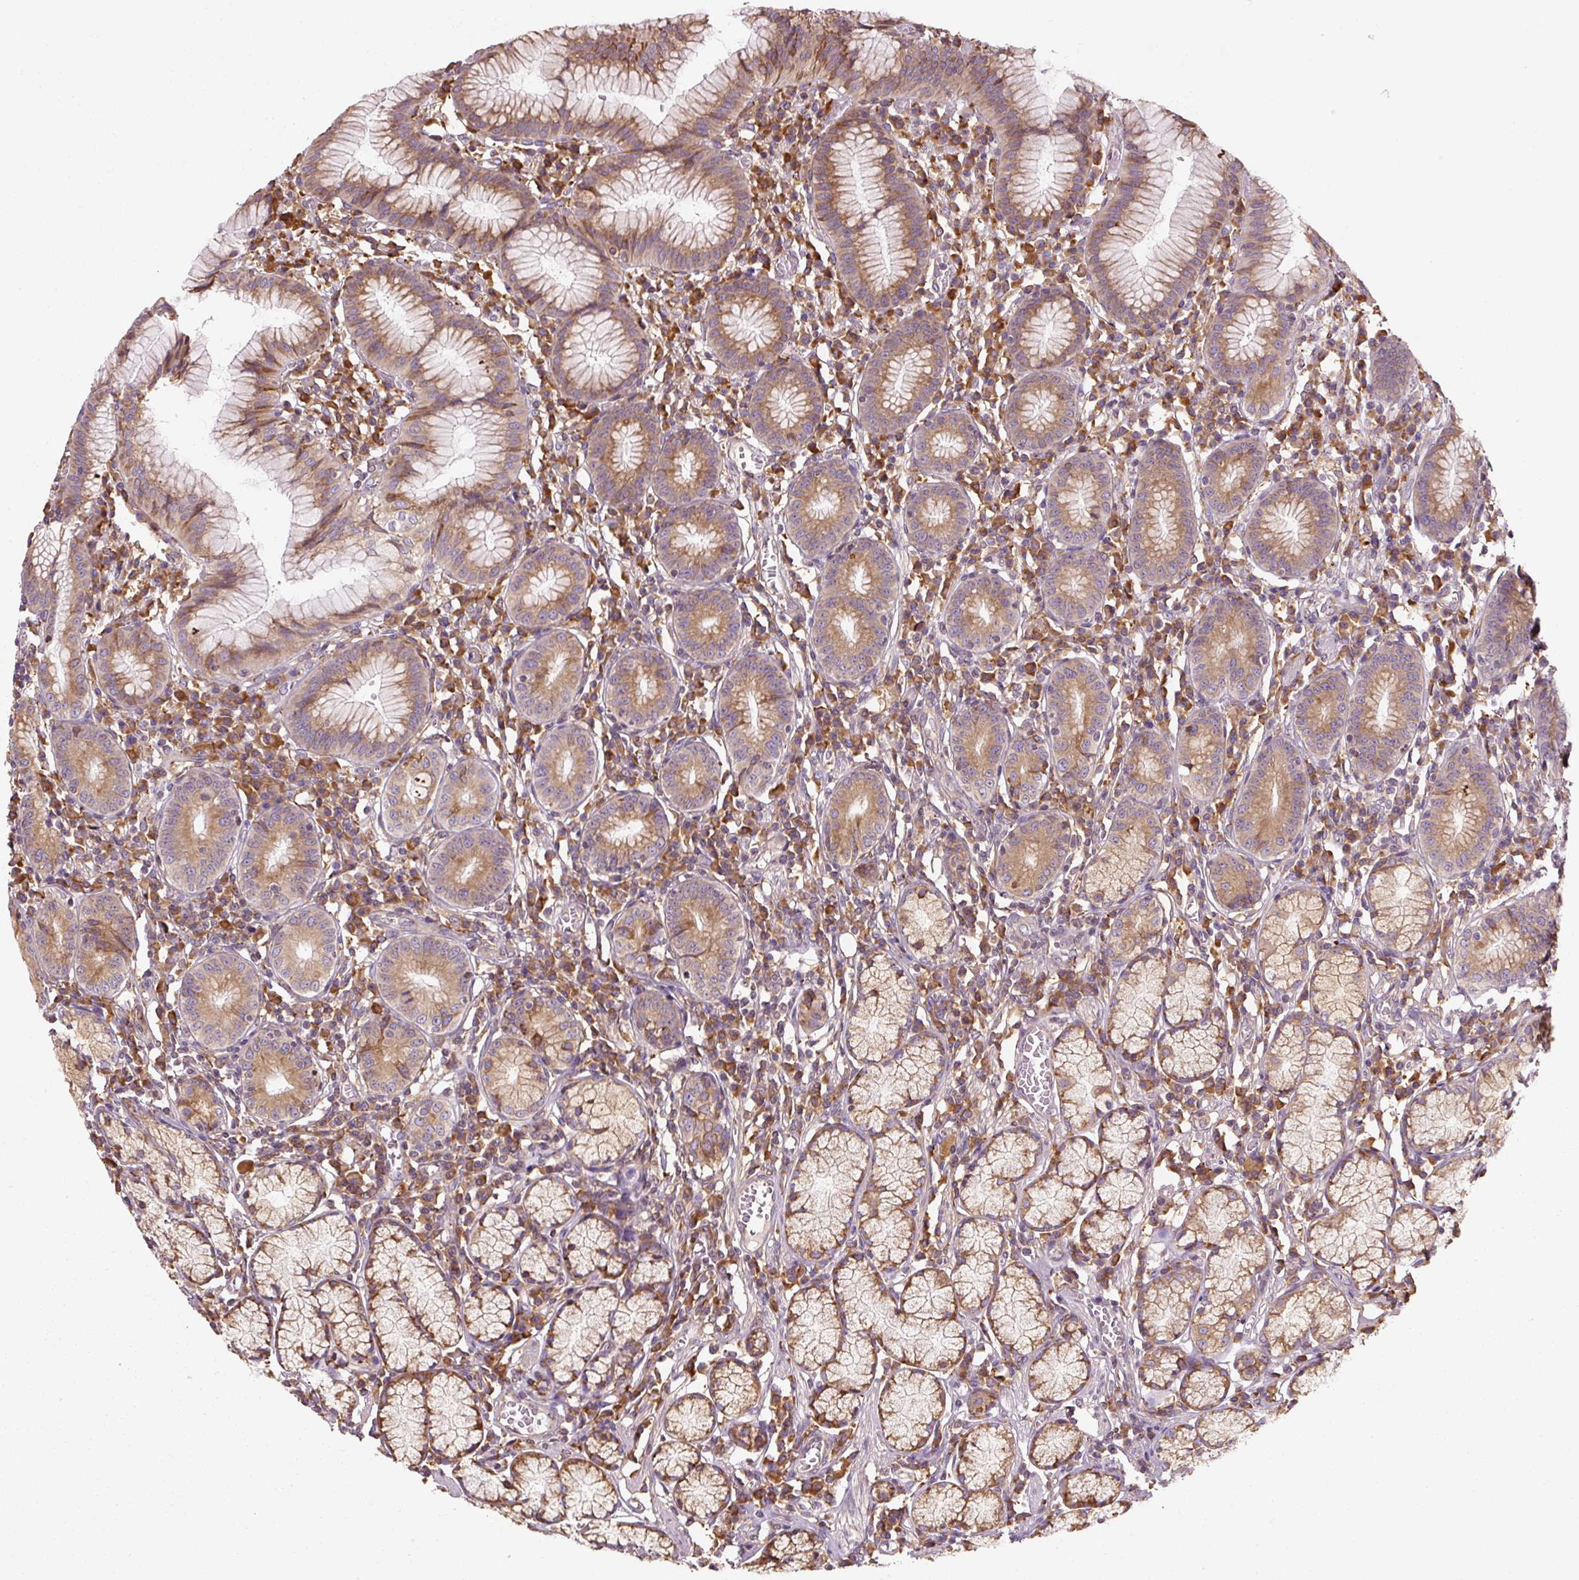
{"staining": {"intensity": "moderate", "quantity": ">75%", "location": "cytoplasmic/membranous"}, "tissue": "stomach", "cell_type": "Glandular cells", "image_type": "normal", "snomed": [{"axis": "morphology", "description": "Normal tissue, NOS"}, {"axis": "topography", "description": "Stomach"}], "caption": "Immunohistochemical staining of unremarkable stomach exhibits medium levels of moderate cytoplasmic/membranous positivity in approximately >75% of glandular cells. Using DAB (3,3'-diaminobenzidine) (brown) and hematoxylin (blue) stains, captured at high magnification using brightfield microscopy.", "gene": "PRKCSH", "patient": {"sex": "male", "age": 55}}